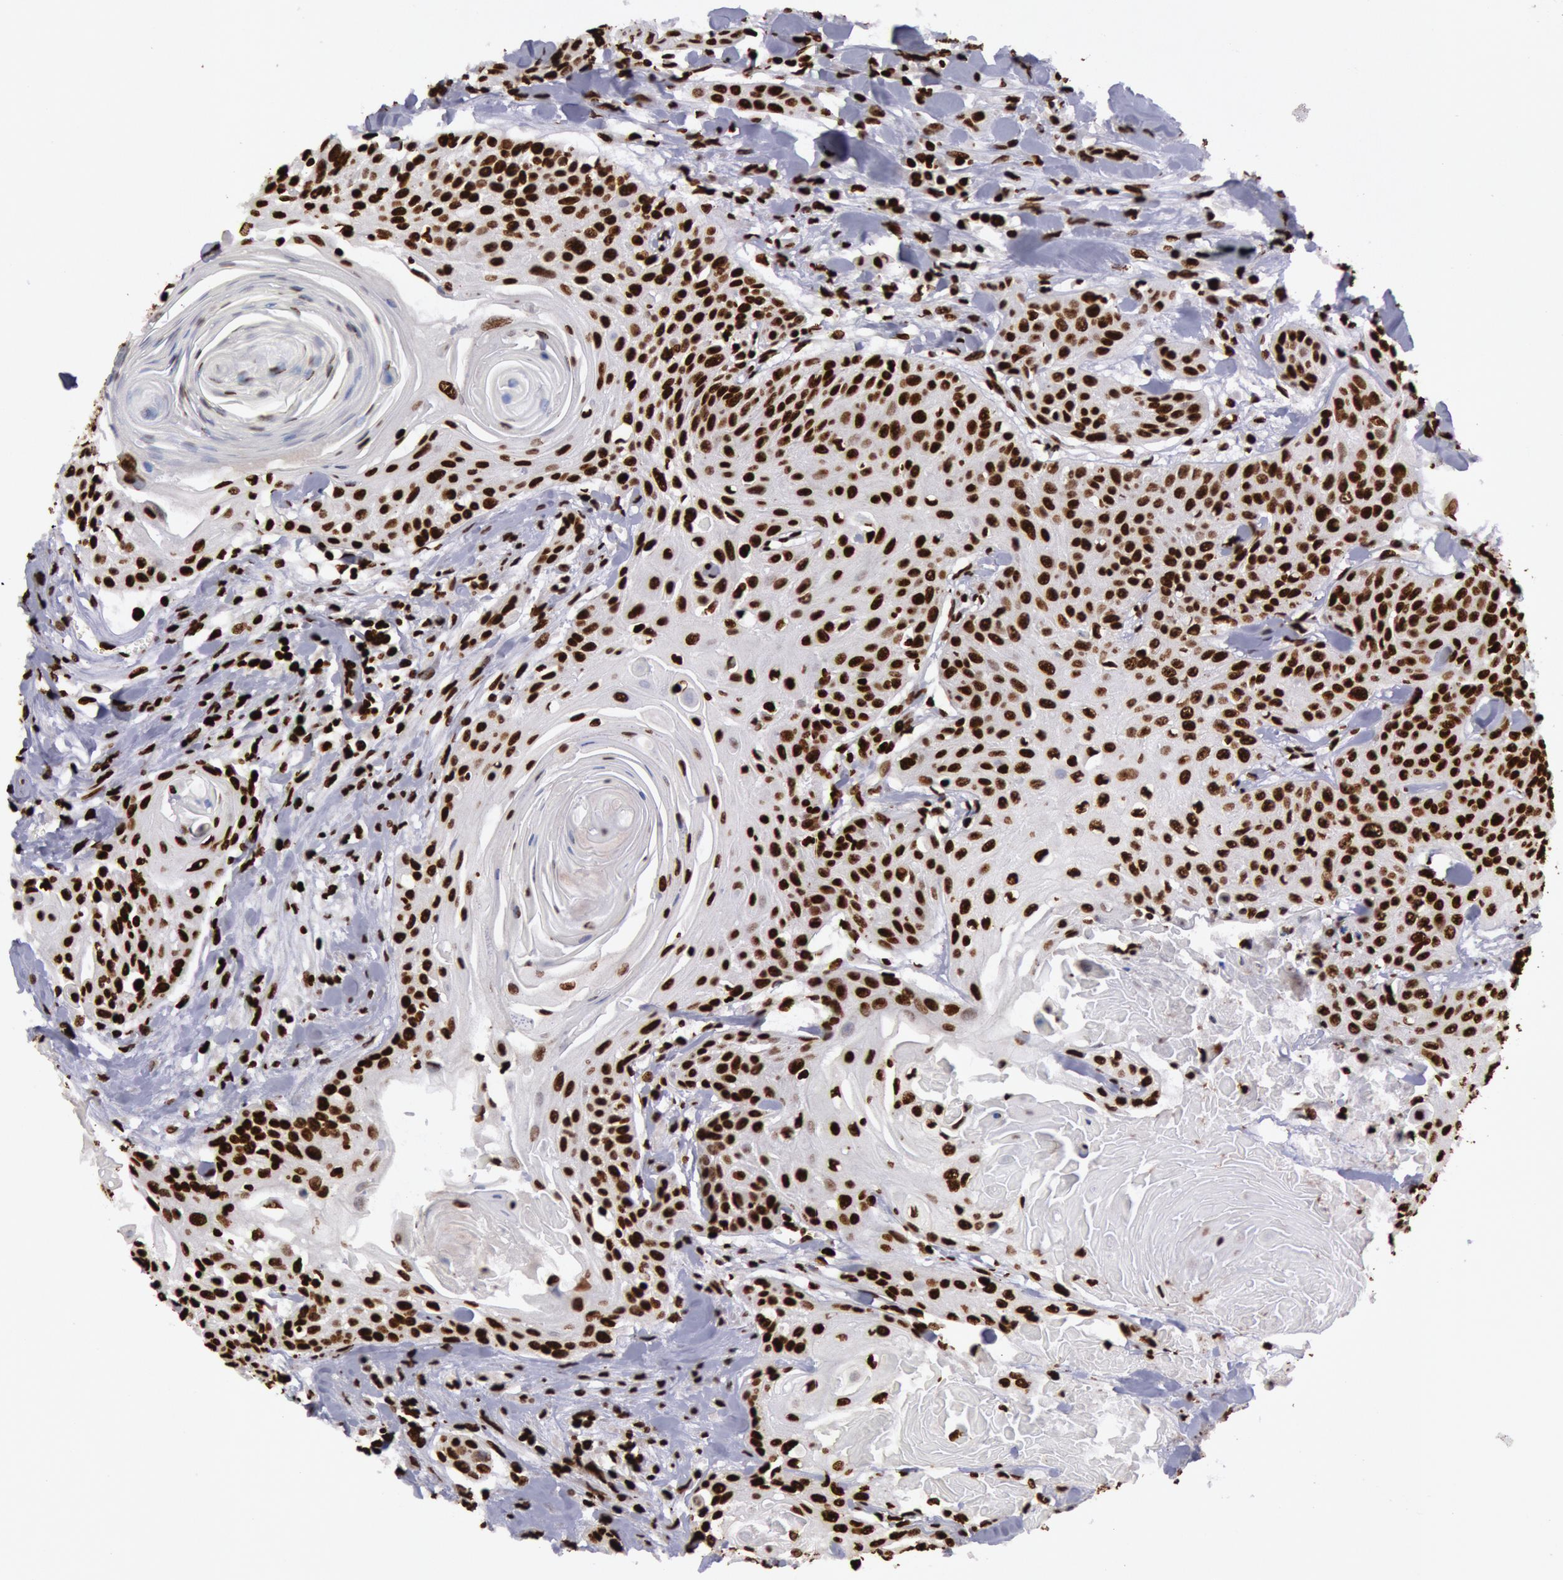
{"staining": {"intensity": "strong", "quantity": ">75%", "location": "nuclear"}, "tissue": "head and neck cancer", "cell_type": "Tumor cells", "image_type": "cancer", "snomed": [{"axis": "morphology", "description": "Squamous cell carcinoma, NOS"}, {"axis": "morphology", "description": "Squamous cell carcinoma, metastatic, NOS"}, {"axis": "topography", "description": "Lymph node"}, {"axis": "topography", "description": "Salivary gland"}, {"axis": "topography", "description": "Head-Neck"}], "caption": "Immunohistochemical staining of human metastatic squamous cell carcinoma (head and neck) shows strong nuclear protein staining in about >75% of tumor cells. The protein of interest is stained brown, and the nuclei are stained in blue (DAB IHC with brightfield microscopy, high magnification).", "gene": "H3-4", "patient": {"sex": "female", "age": 74}}